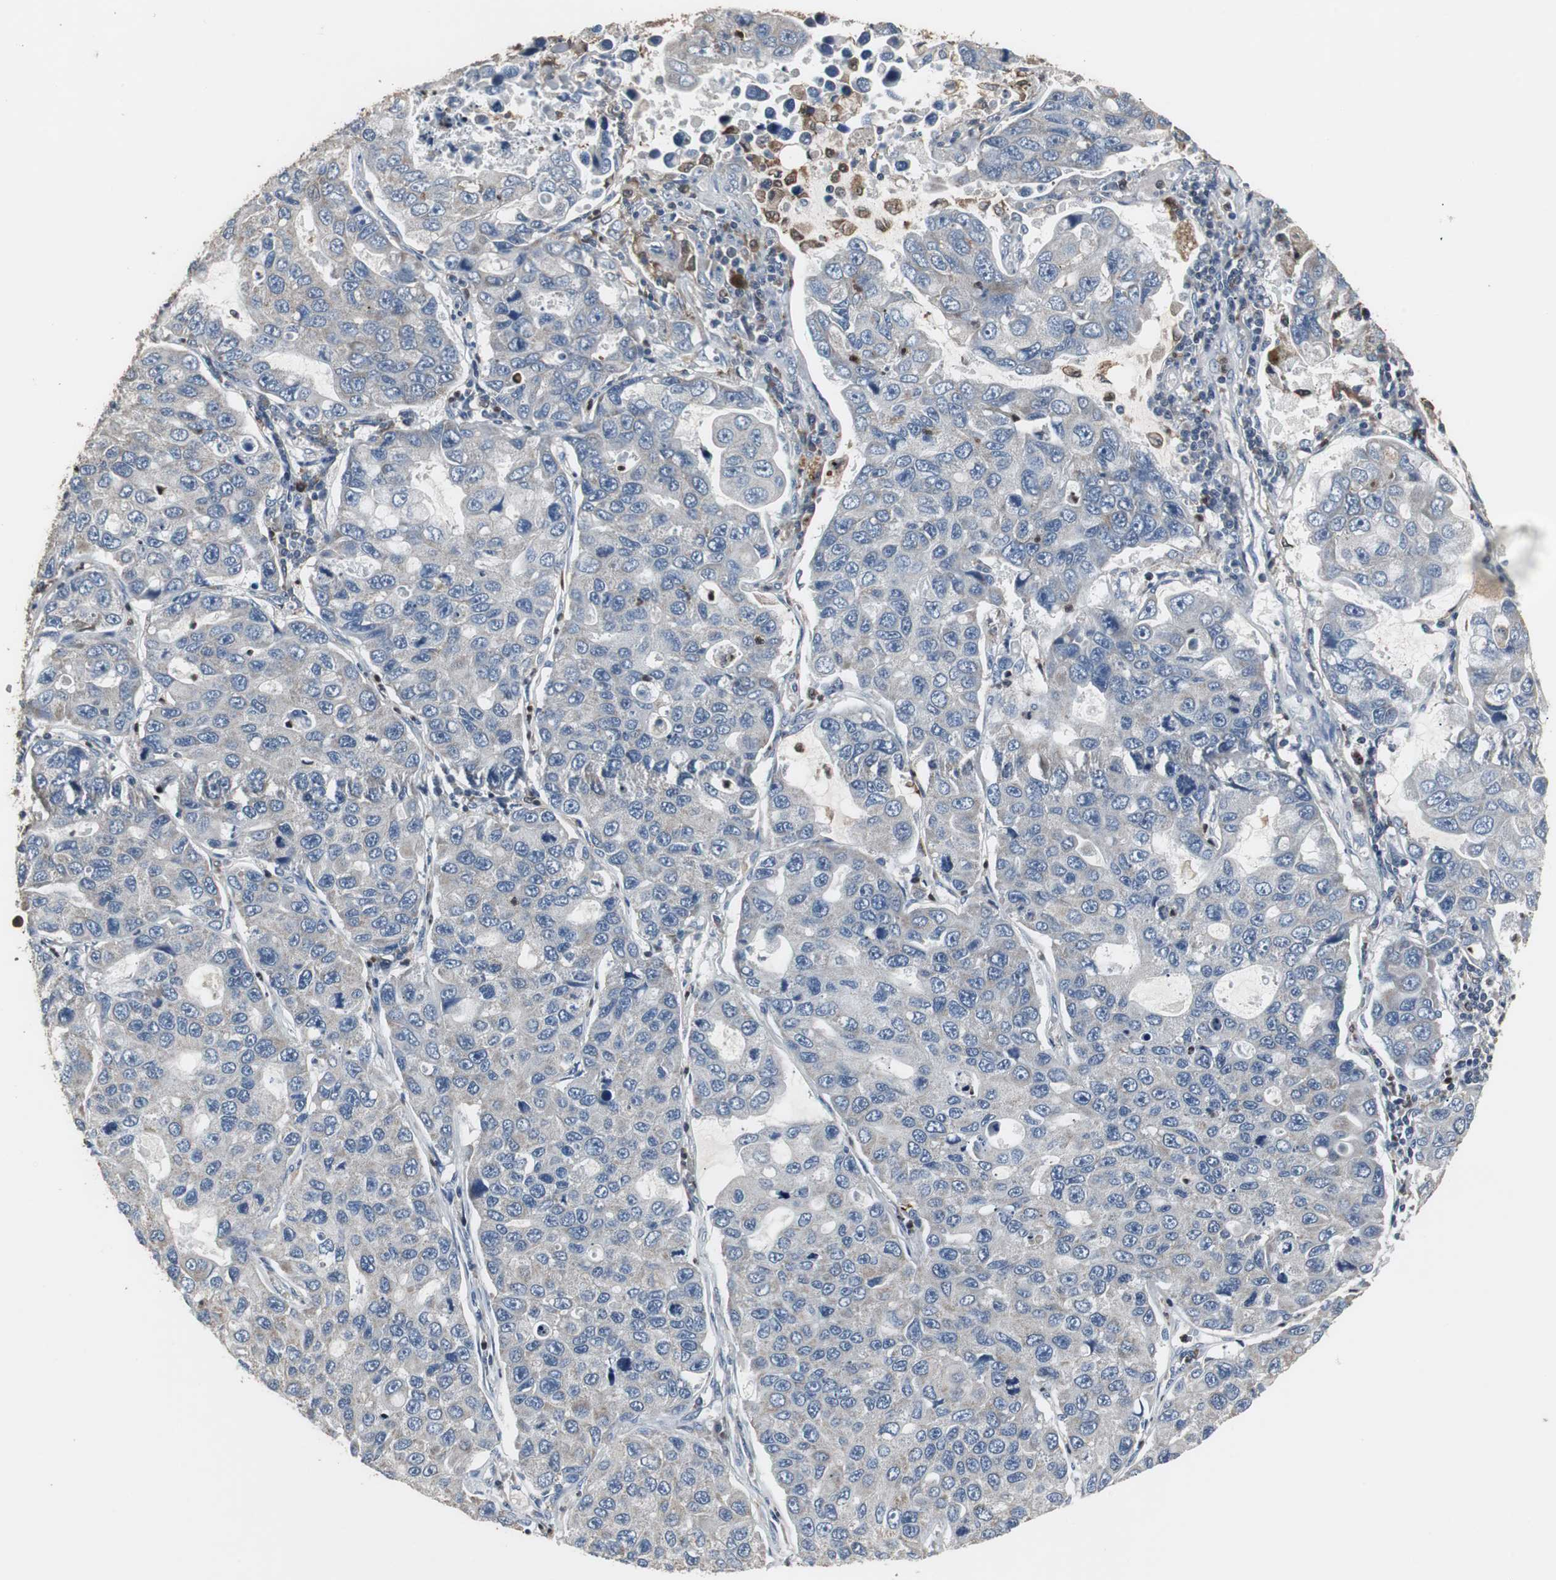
{"staining": {"intensity": "negative", "quantity": "none", "location": "none"}, "tissue": "lung cancer", "cell_type": "Tumor cells", "image_type": "cancer", "snomed": [{"axis": "morphology", "description": "Adenocarcinoma, NOS"}, {"axis": "topography", "description": "Lung"}], "caption": "High magnification brightfield microscopy of adenocarcinoma (lung) stained with DAB (3,3'-diaminobenzidine) (brown) and counterstained with hematoxylin (blue): tumor cells show no significant positivity.", "gene": "NCF2", "patient": {"sex": "male", "age": 64}}